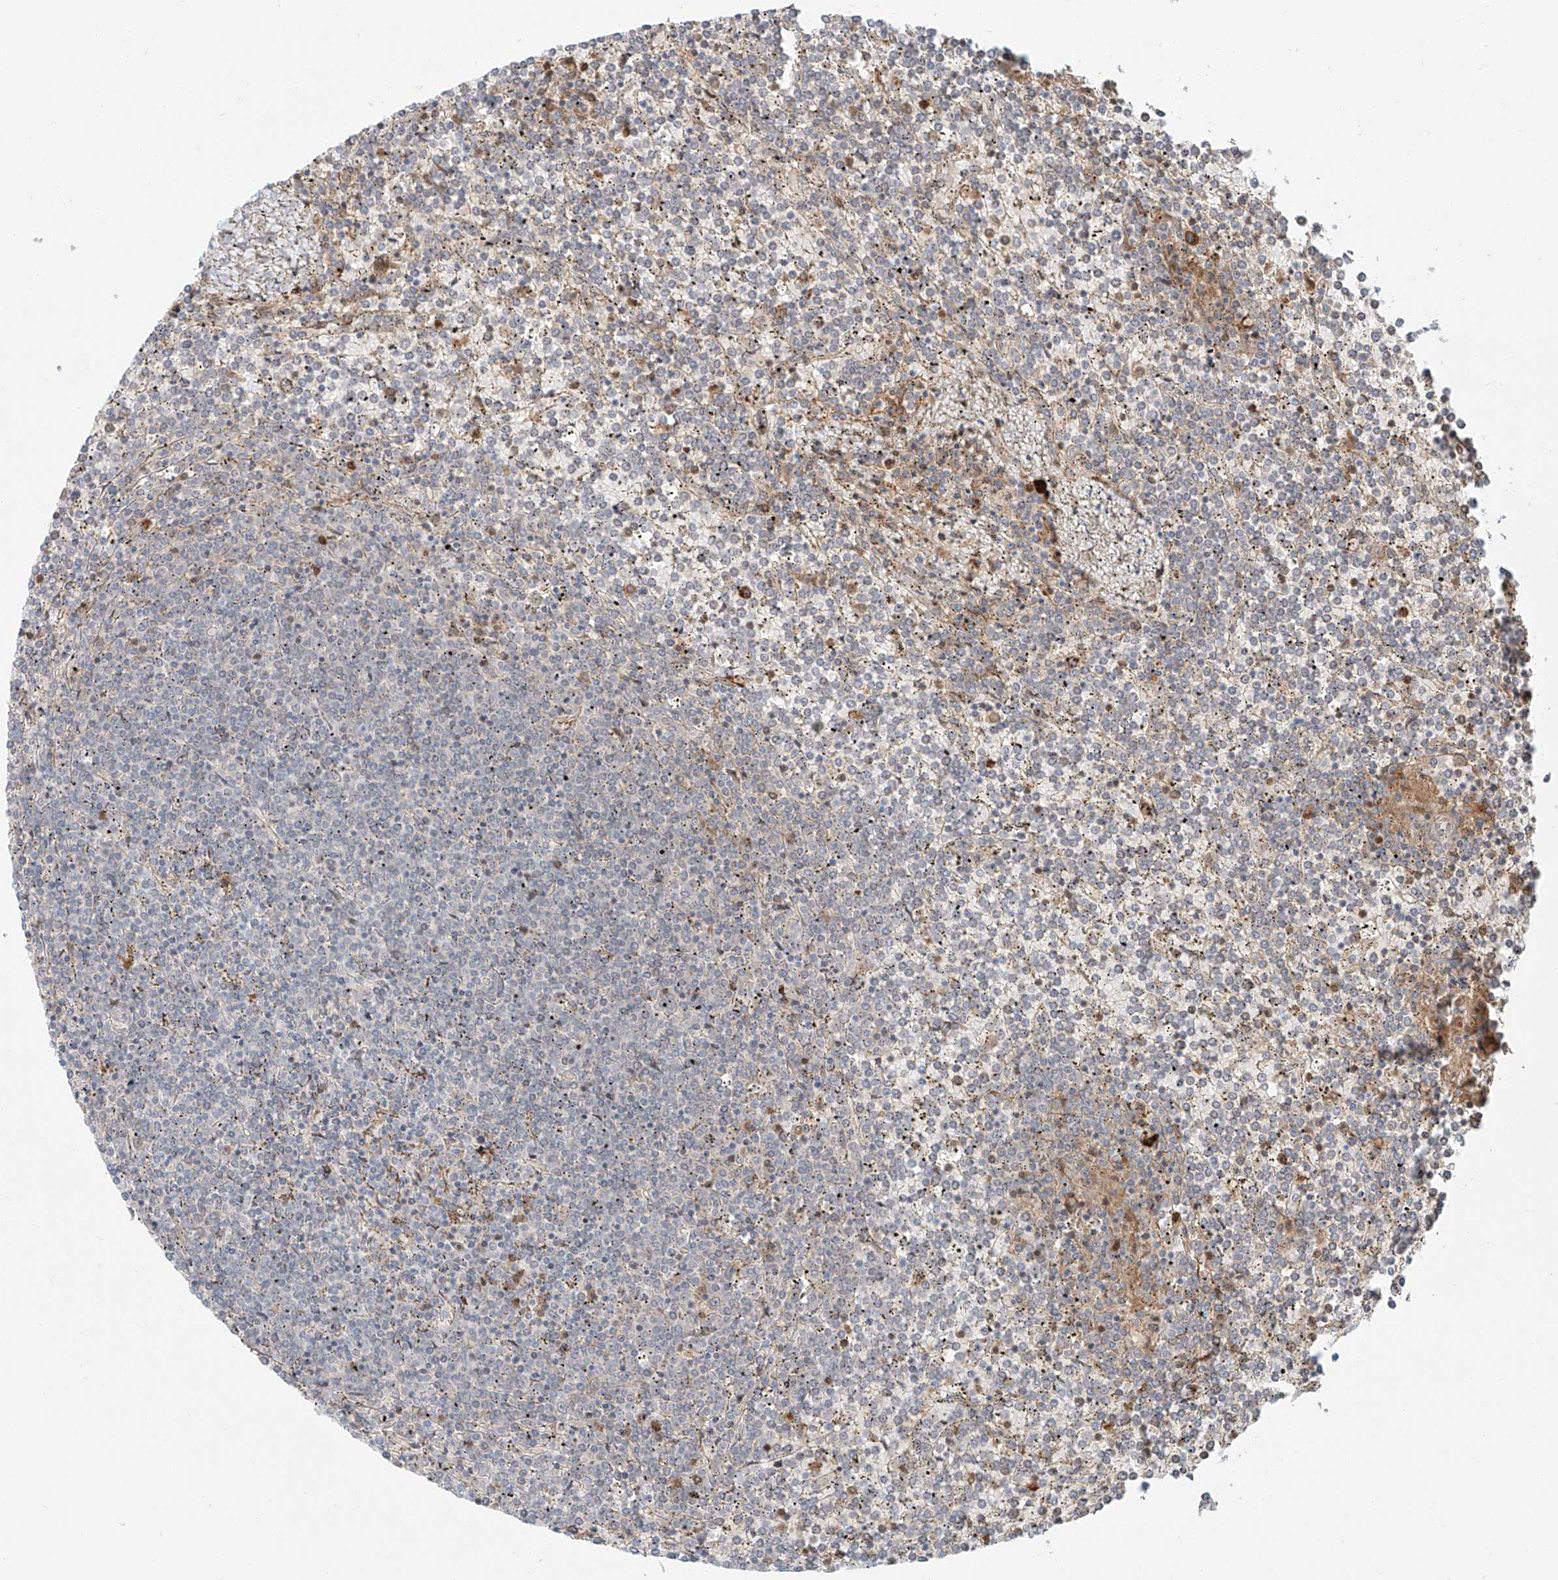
{"staining": {"intensity": "negative", "quantity": "none", "location": "none"}, "tissue": "lymphoma", "cell_type": "Tumor cells", "image_type": "cancer", "snomed": [{"axis": "morphology", "description": "Malignant lymphoma, non-Hodgkin's type, Low grade"}, {"axis": "topography", "description": "Spleen"}], "caption": "A micrograph of human lymphoma is negative for staining in tumor cells.", "gene": "CEP162", "patient": {"sex": "female", "age": 19}}